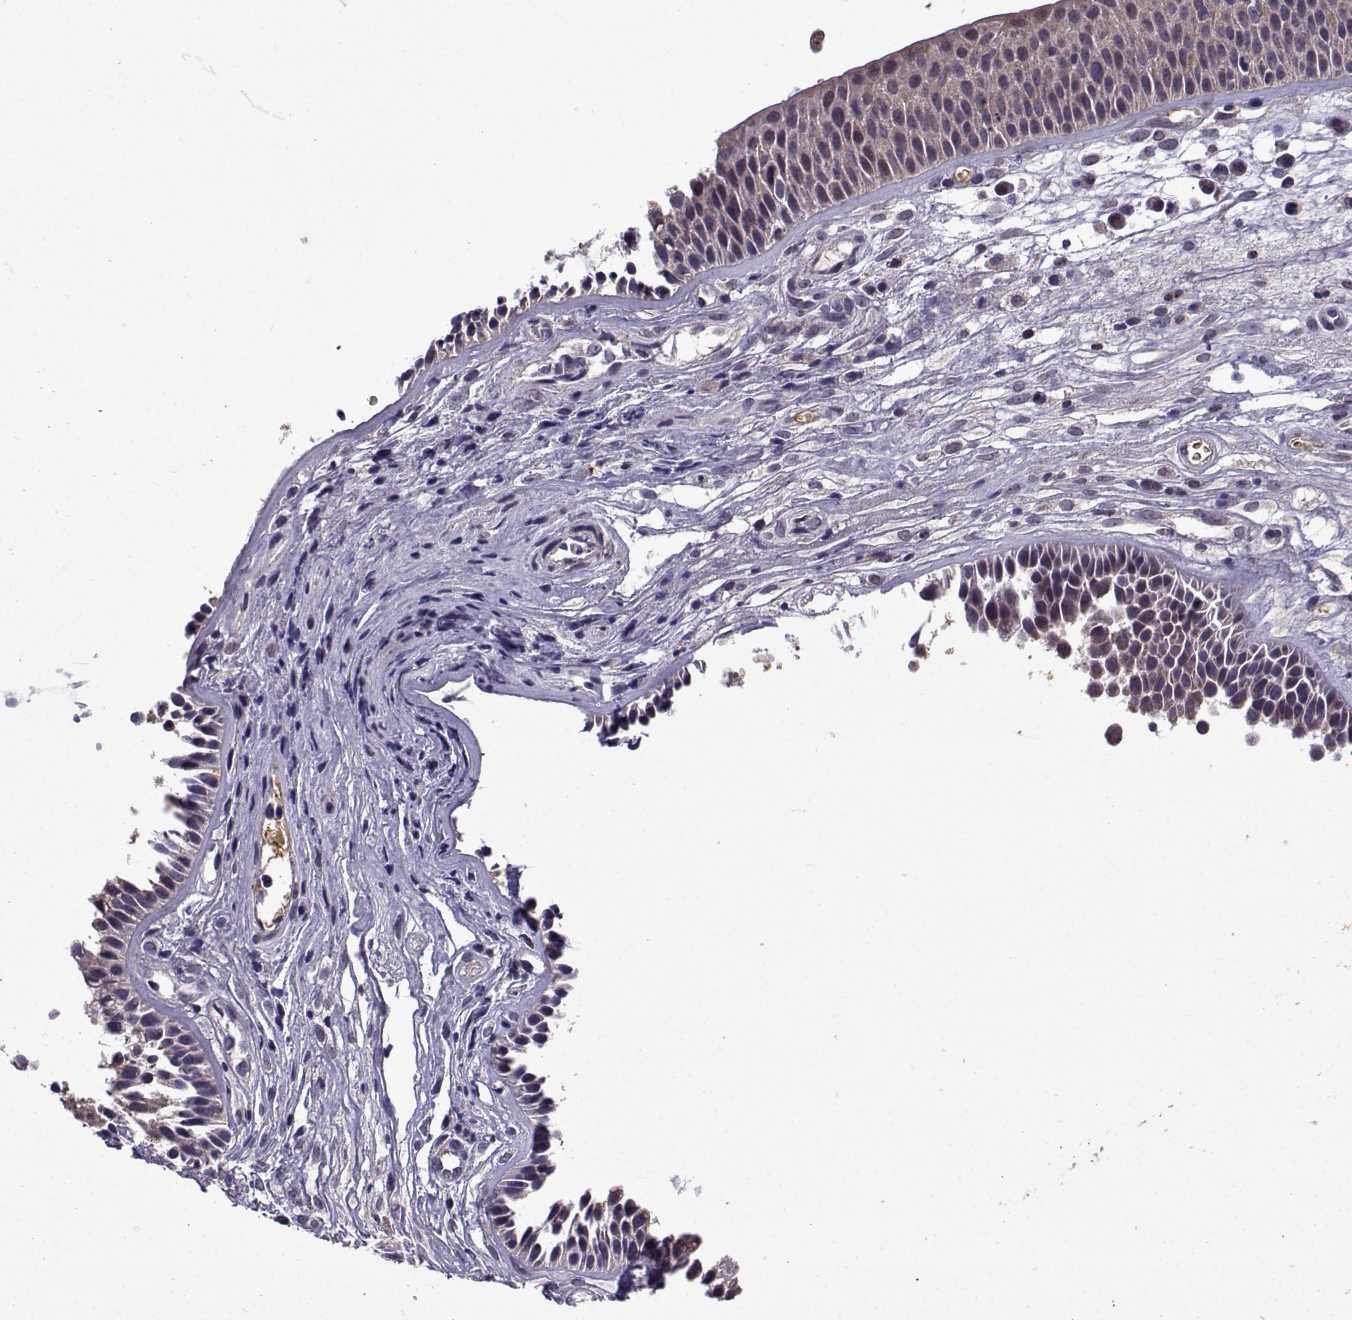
{"staining": {"intensity": "negative", "quantity": "none", "location": "none"}, "tissue": "nasopharynx", "cell_type": "Respiratory epithelial cells", "image_type": "normal", "snomed": [{"axis": "morphology", "description": "Normal tissue, NOS"}, {"axis": "topography", "description": "Nasopharynx"}], "caption": "This is a image of immunohistochemistry (IHC) staining of normal nasopharynx, which shows no positivity in respiratory epithelial cells.", "gene": "TAB2", "patient": {"sex": "male", "age": 31}}